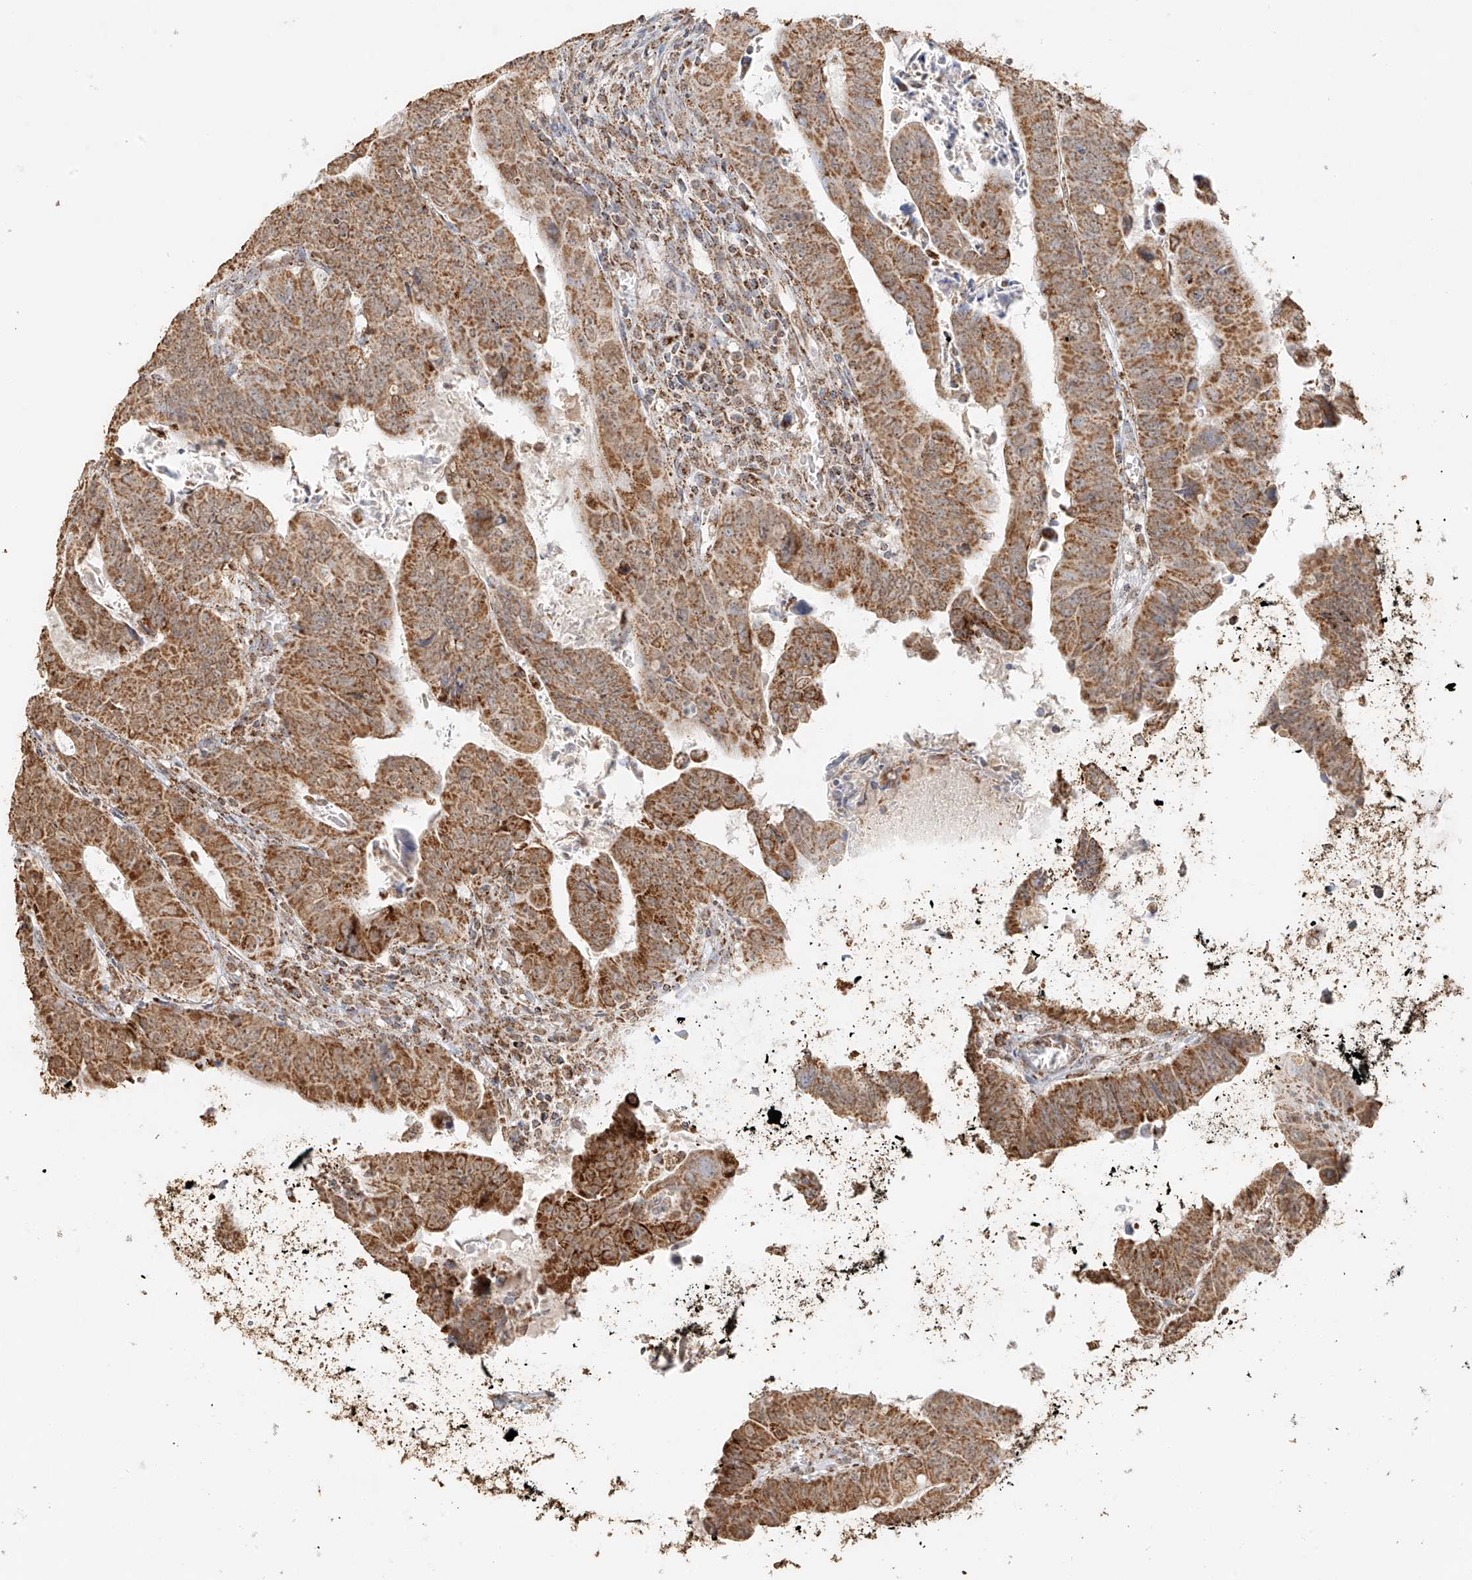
{"staining": {"intensity": "moderate", "quantity": ">75%", "location": "cytoplasmic/membranous"}, "tissue": "colorectal cancer", "cell_type": "Tumor cells", "image_type": "cancer", "snomed": [{"axis": "morphology", "description": "Normal tissue, NOS"}, {"axis": "morphology", "description": "Adenocarcinoma, NOS"}, {"axis": "topography", "description": "Rectum"}], "caption": "IHC staining of colorectal cancer, which exhibits medium levels of moderate cytoplasmic/membranous expression in about >75% of tumor cells indicating moderate cytoplasmic/membranous protein positivity. The staining was performed using DAB (brown) for protein detection and nuclei were counterstained in hematoxylin (blue).", "gene": "MIPEP", "patient": {"sex": "female", "age": 65}}